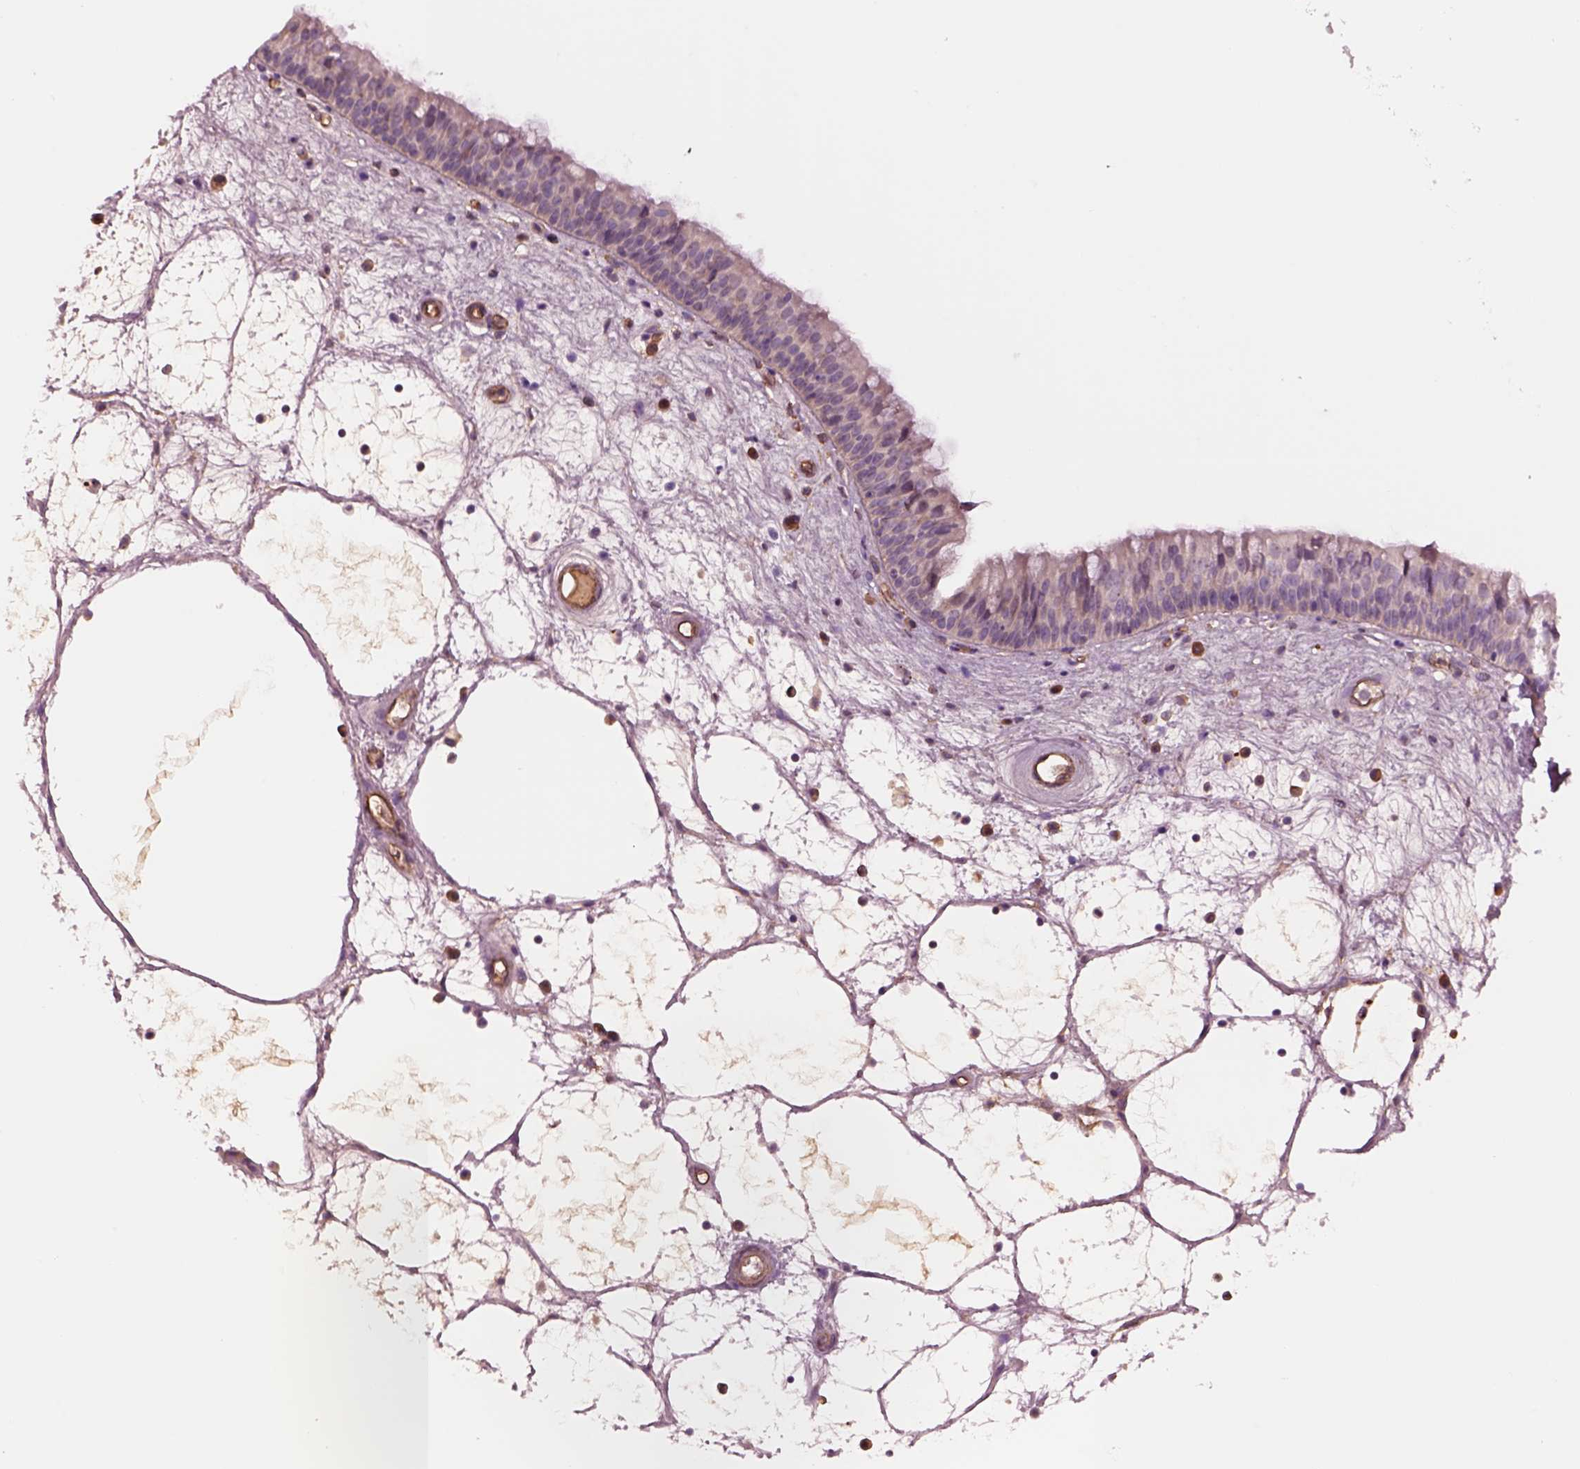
{"staining": {"intensity": "negative", "quantity": "none", "location": "none"}, "tissue": "nasopharynx", "cell_type": "Respiratory epithelial cells", "image_type": "normal", "snomed": [{"axis": "morphology", "description": "Normal tissue, NOS"}, {"axis": "topography", "description": "Nasopharynx"}], "caption": "Benign nasopharynx was stained to show a protein in brown. There is no significant staining in respiratory epithelial cells. Brightfield microscopy of immunohistochemistry stained with DAB (3,3'-diaminobenzidine) (brown) and hematoxylin (blue), captured at high magnification.", "gene": "HTR1B", "patient": {"sex": "male", "age": 69}}